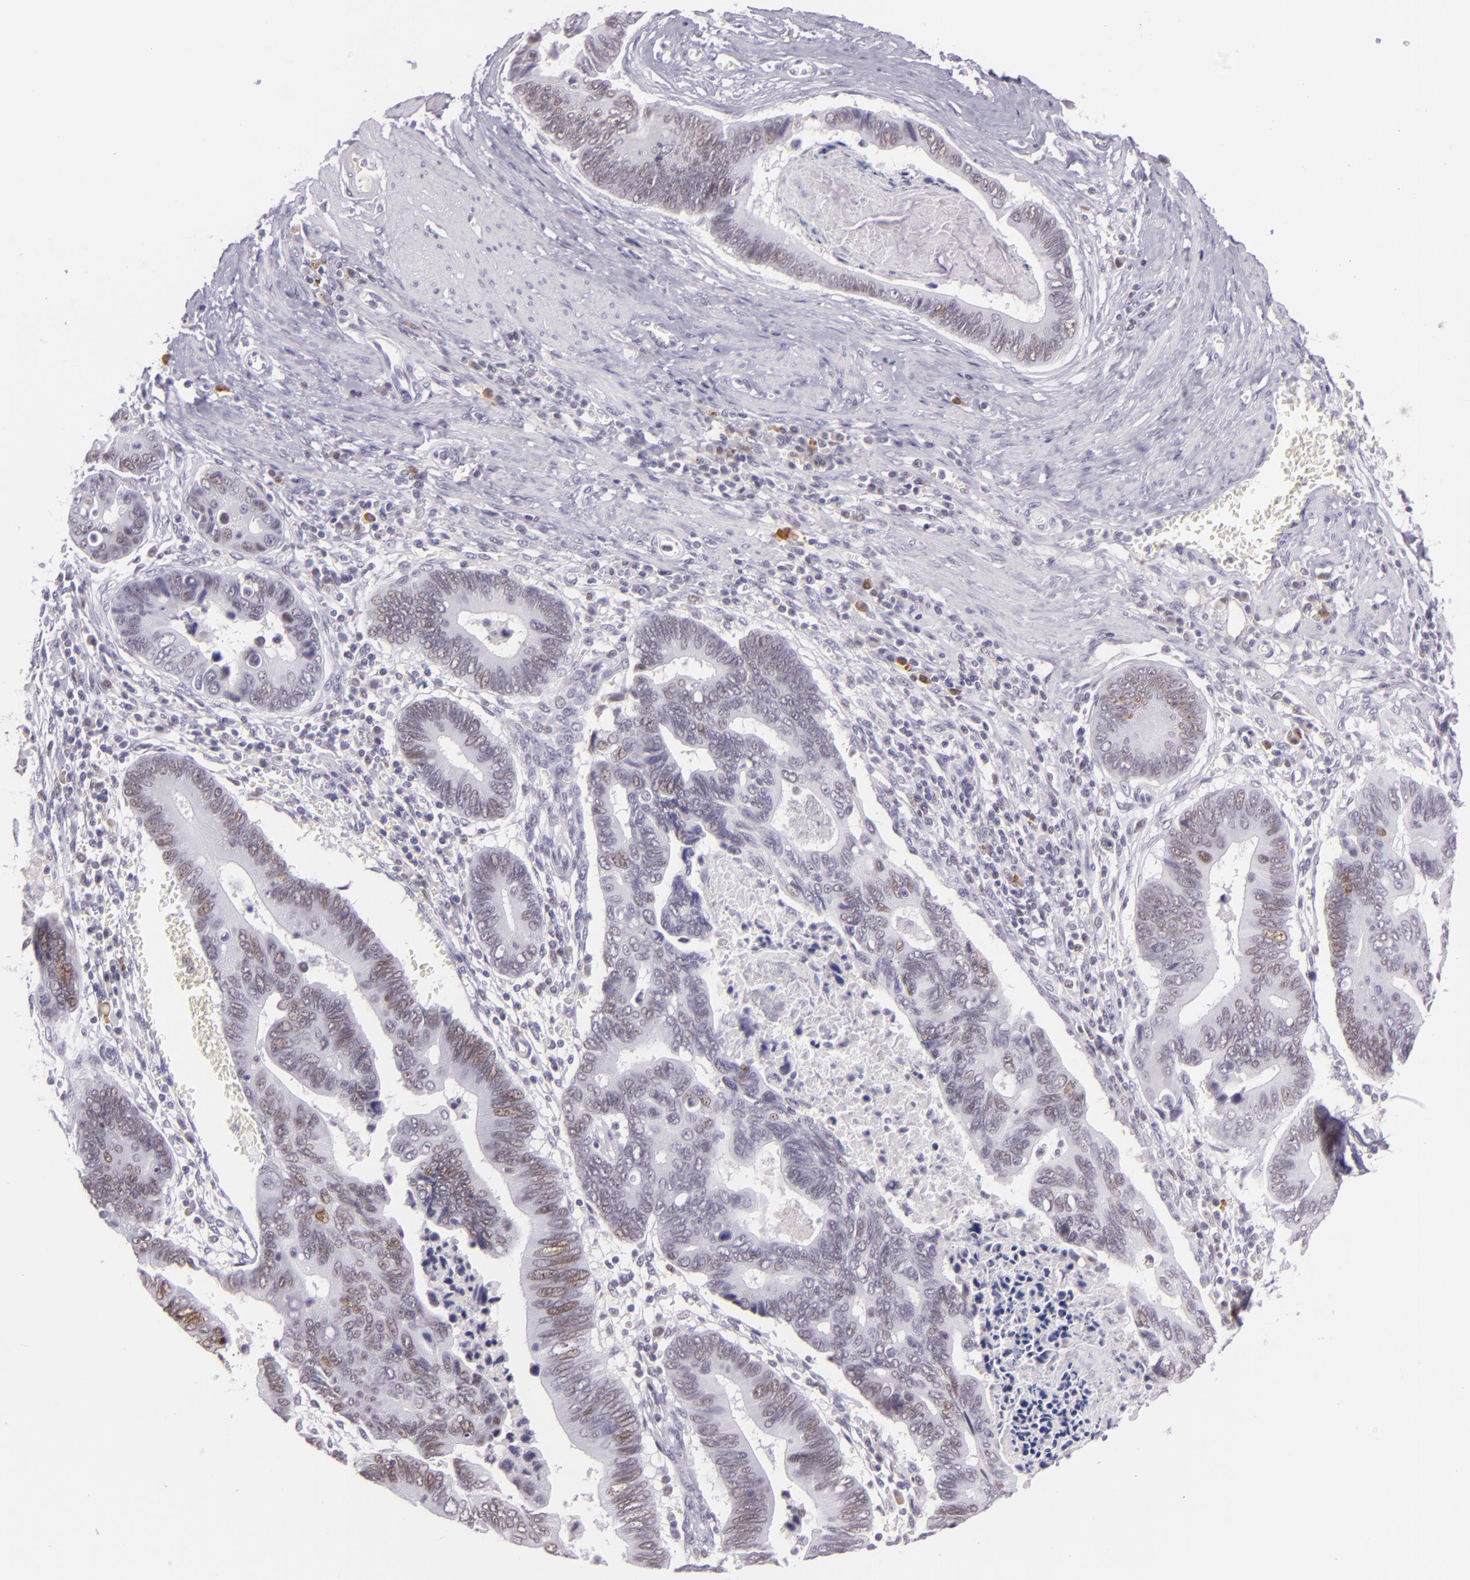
{"staining": {"intensity": "weak", "quantity": "25%-75%", "location": "nuclear"}, "tissue": "pancreatic cancer", "cell_type": "Tumor cells", "image_type": "cancer", "snomed": [{"axis": "morphology", "description": "Adenocarcinoma, NOS"}, {"axis": "topography", "description": "Pancreas"}], "caption": "DAB immunohistochemical staining of pancreatic cancer (adenocarcinoma) demonstrates weak nuclear protein staining in approximately 25%-75% of tumor cells.", "gene": "CHEK2", "patient": {"sex": "female", "age": 70}}